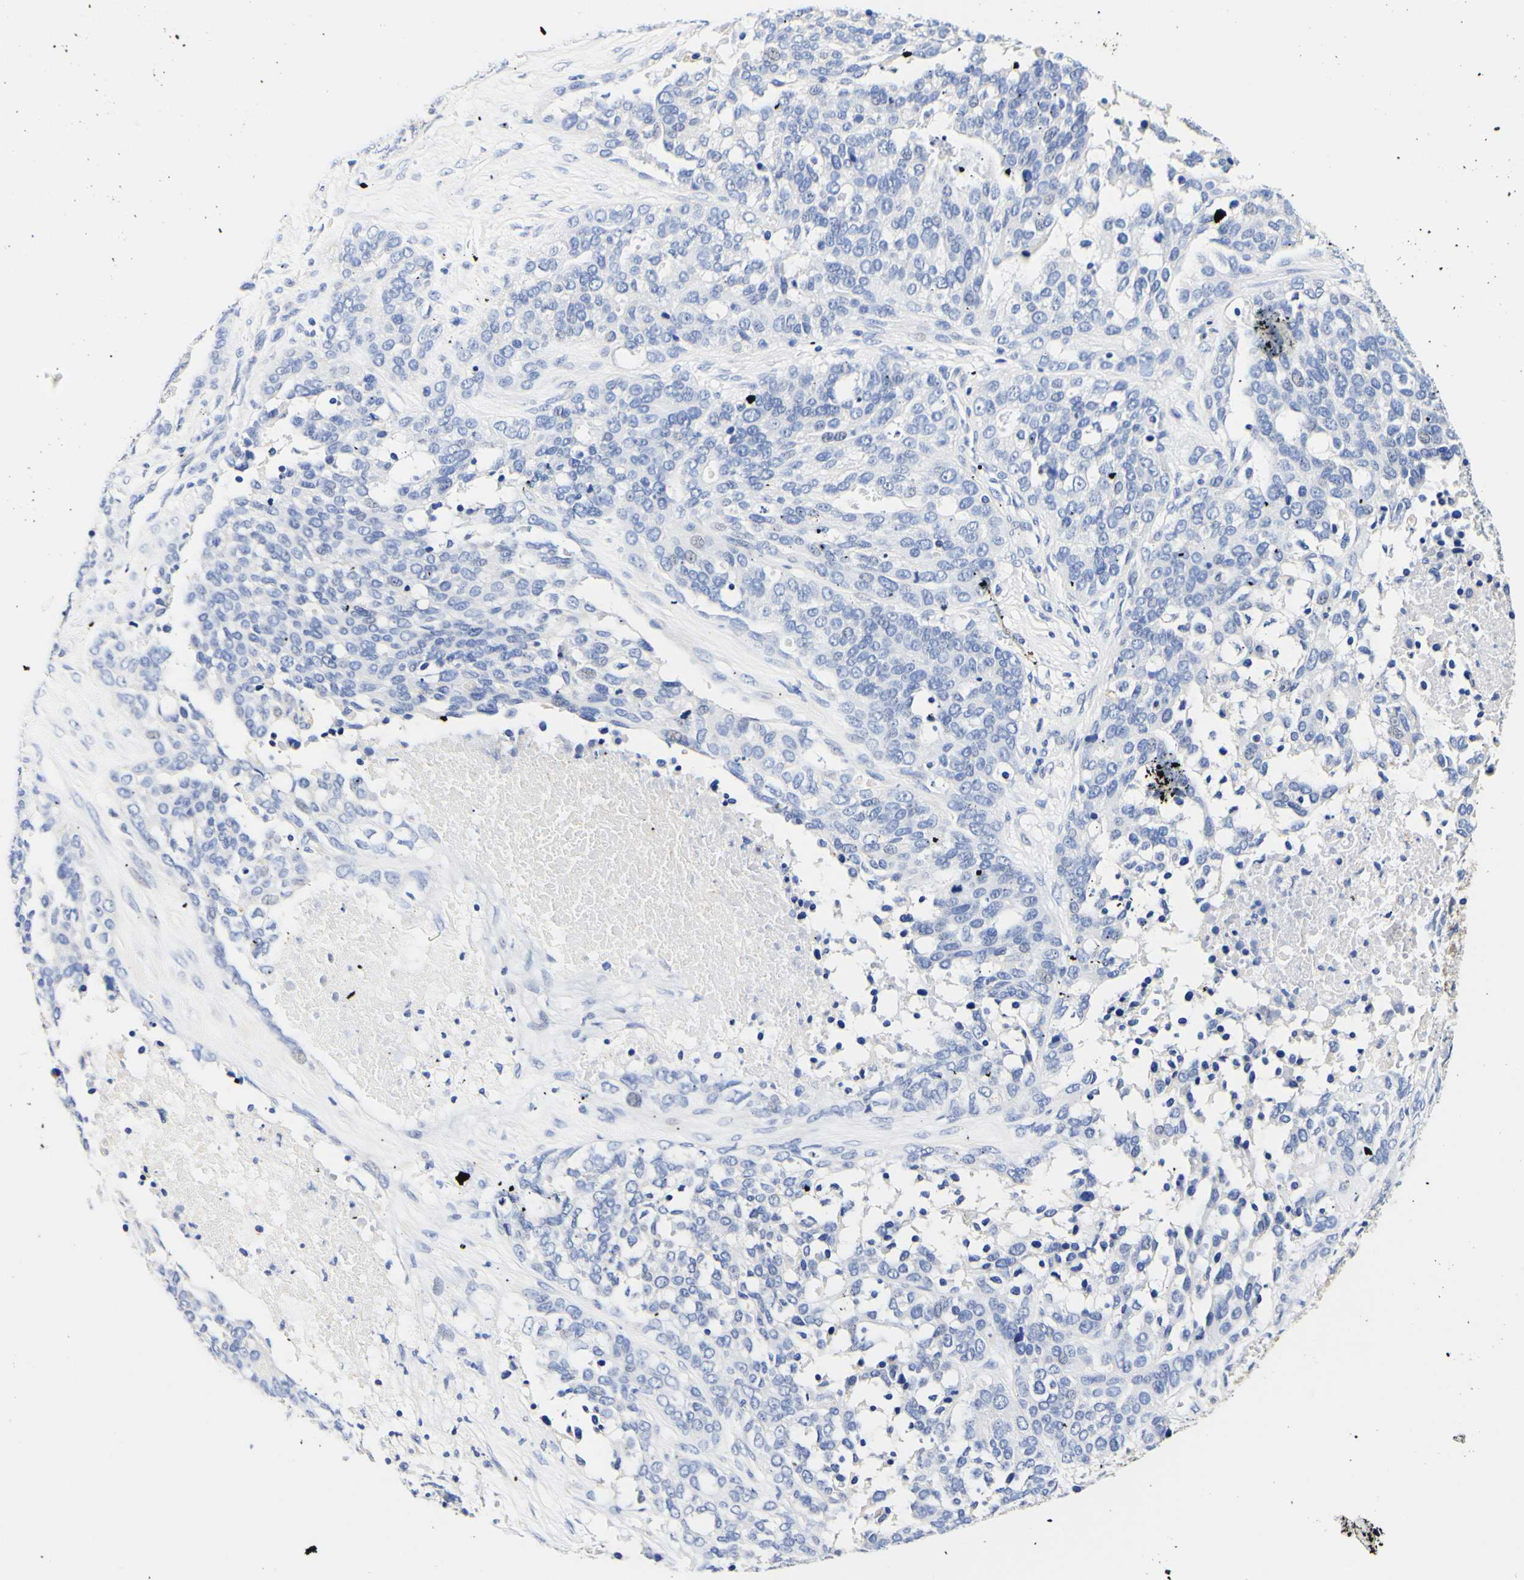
{"staining": {"intensity": "negative", "quantity": "none", "location": "none"}, "tissue": "ovarian cancer", "cell_type": "Tumor cells", "image_type": "cancer", "snomed": [{"axis": "morphology", "description": "Cystadenocarcinoma, serous, NOS"}, {"axis": "topography", "description": "Ovary"}], "caption": "This is an immunohistochemistry (IHC) micrograph of human serous cystadenocarcinoma (ovarian). There is no positivity in tumor cells.", "gene": "CAMK4", "patient": {"sex": "female", "age": 44}}